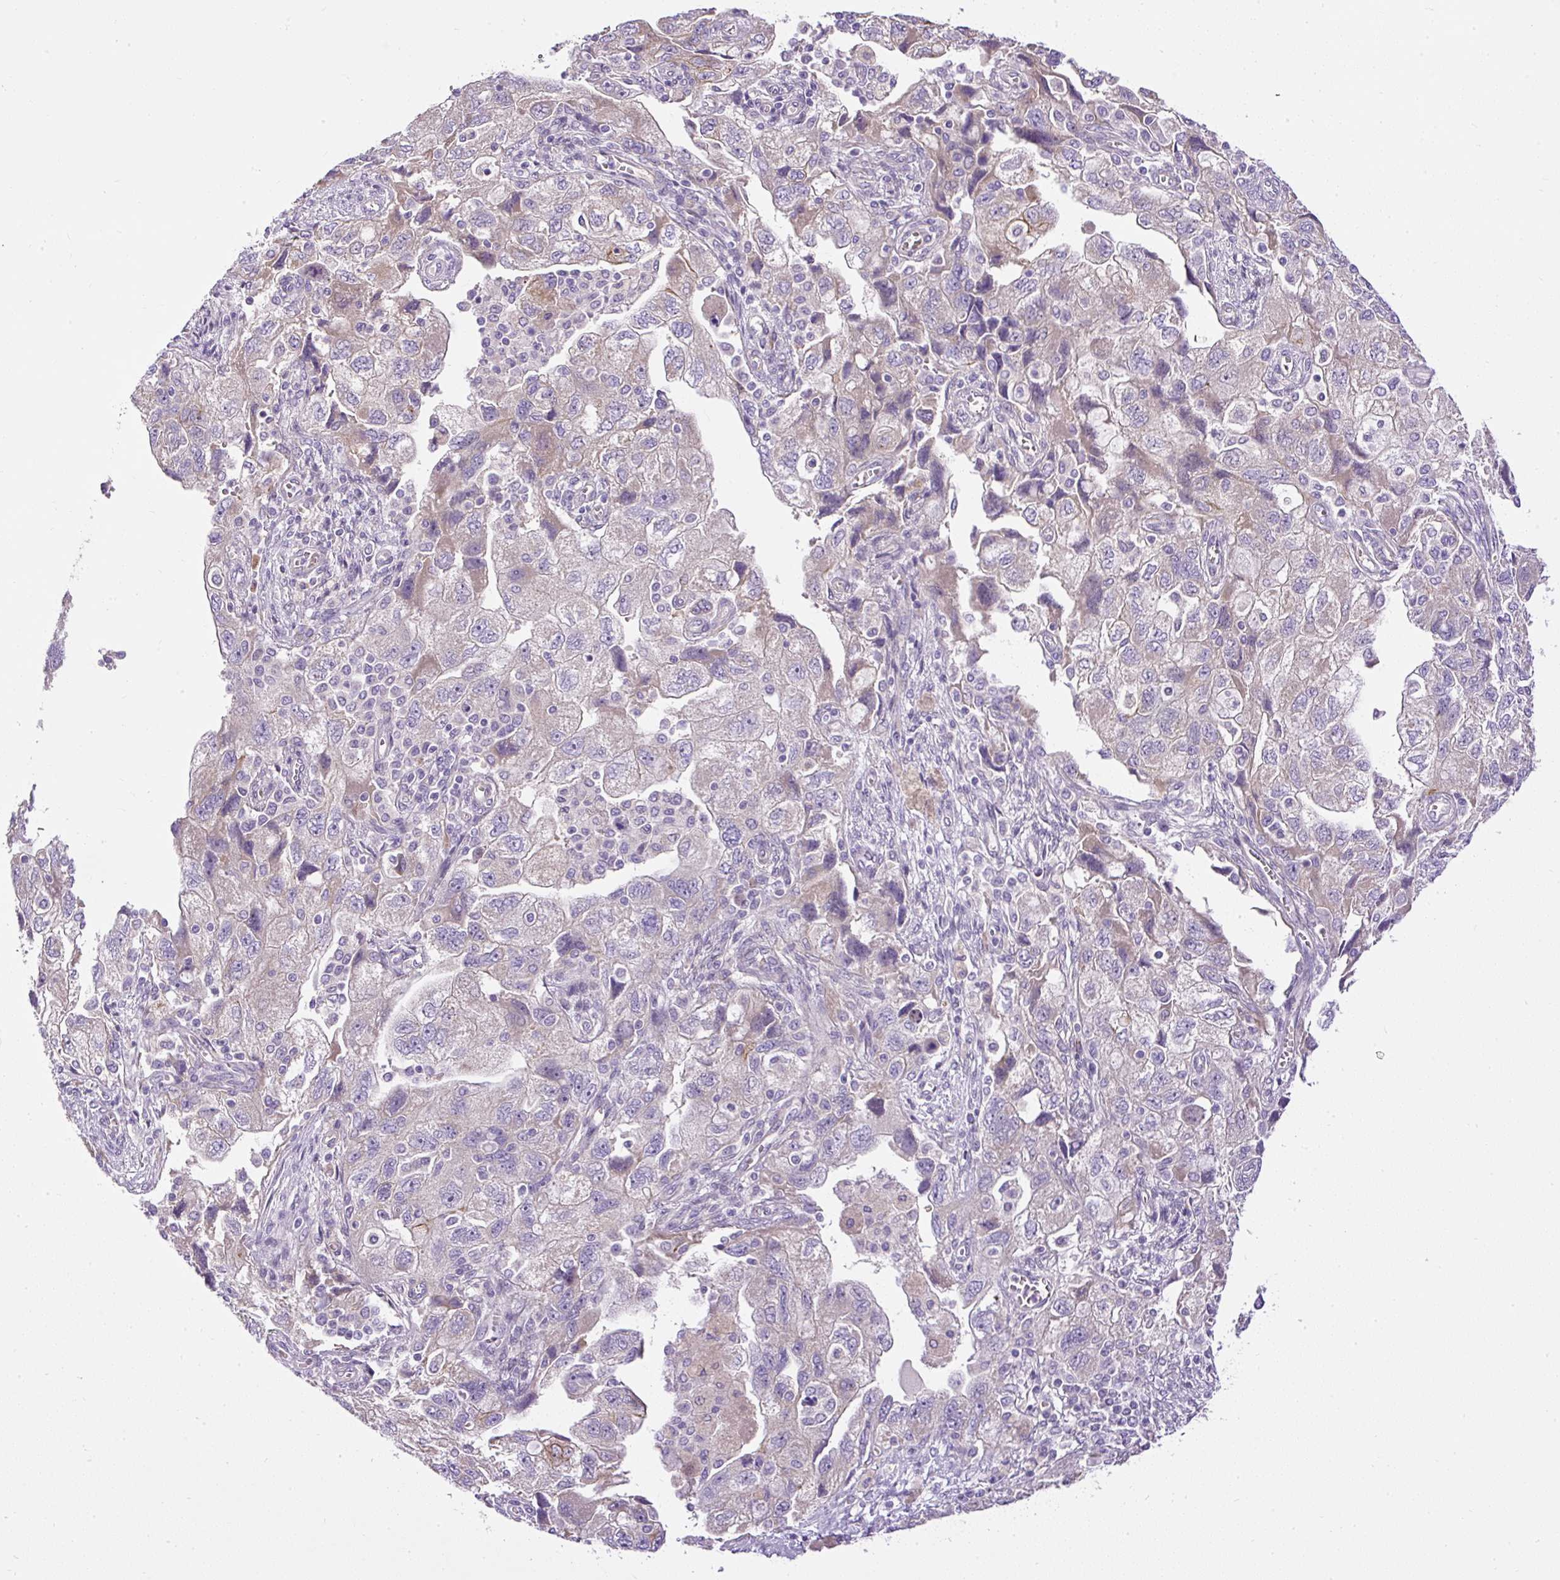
{"staining": {"intensity": "weak", "quantity": "<25%", "location": "cytoplasmic/membranous"}, "tissue": "ovarian cancer", "cell_type": "Tumor cells", "image_type": "cancer", "snomed": [{"axis": "morphology", "description": "Carcinoma, NOS"}, {"axis": "morphology", "description": "Cystadenocarcinoma, serous, NOS"}, {"axis": "topography", "description": "Ovary"}], "caption": "This image is of ovarian cancer stained with immunohistochemistry (IHC) to label a protein in brown with the nuclei are counter-stained blue. There is no expression in tumor cells.", "gene": "FAM149A", "patient": {"sex": "female", "age": 69}}